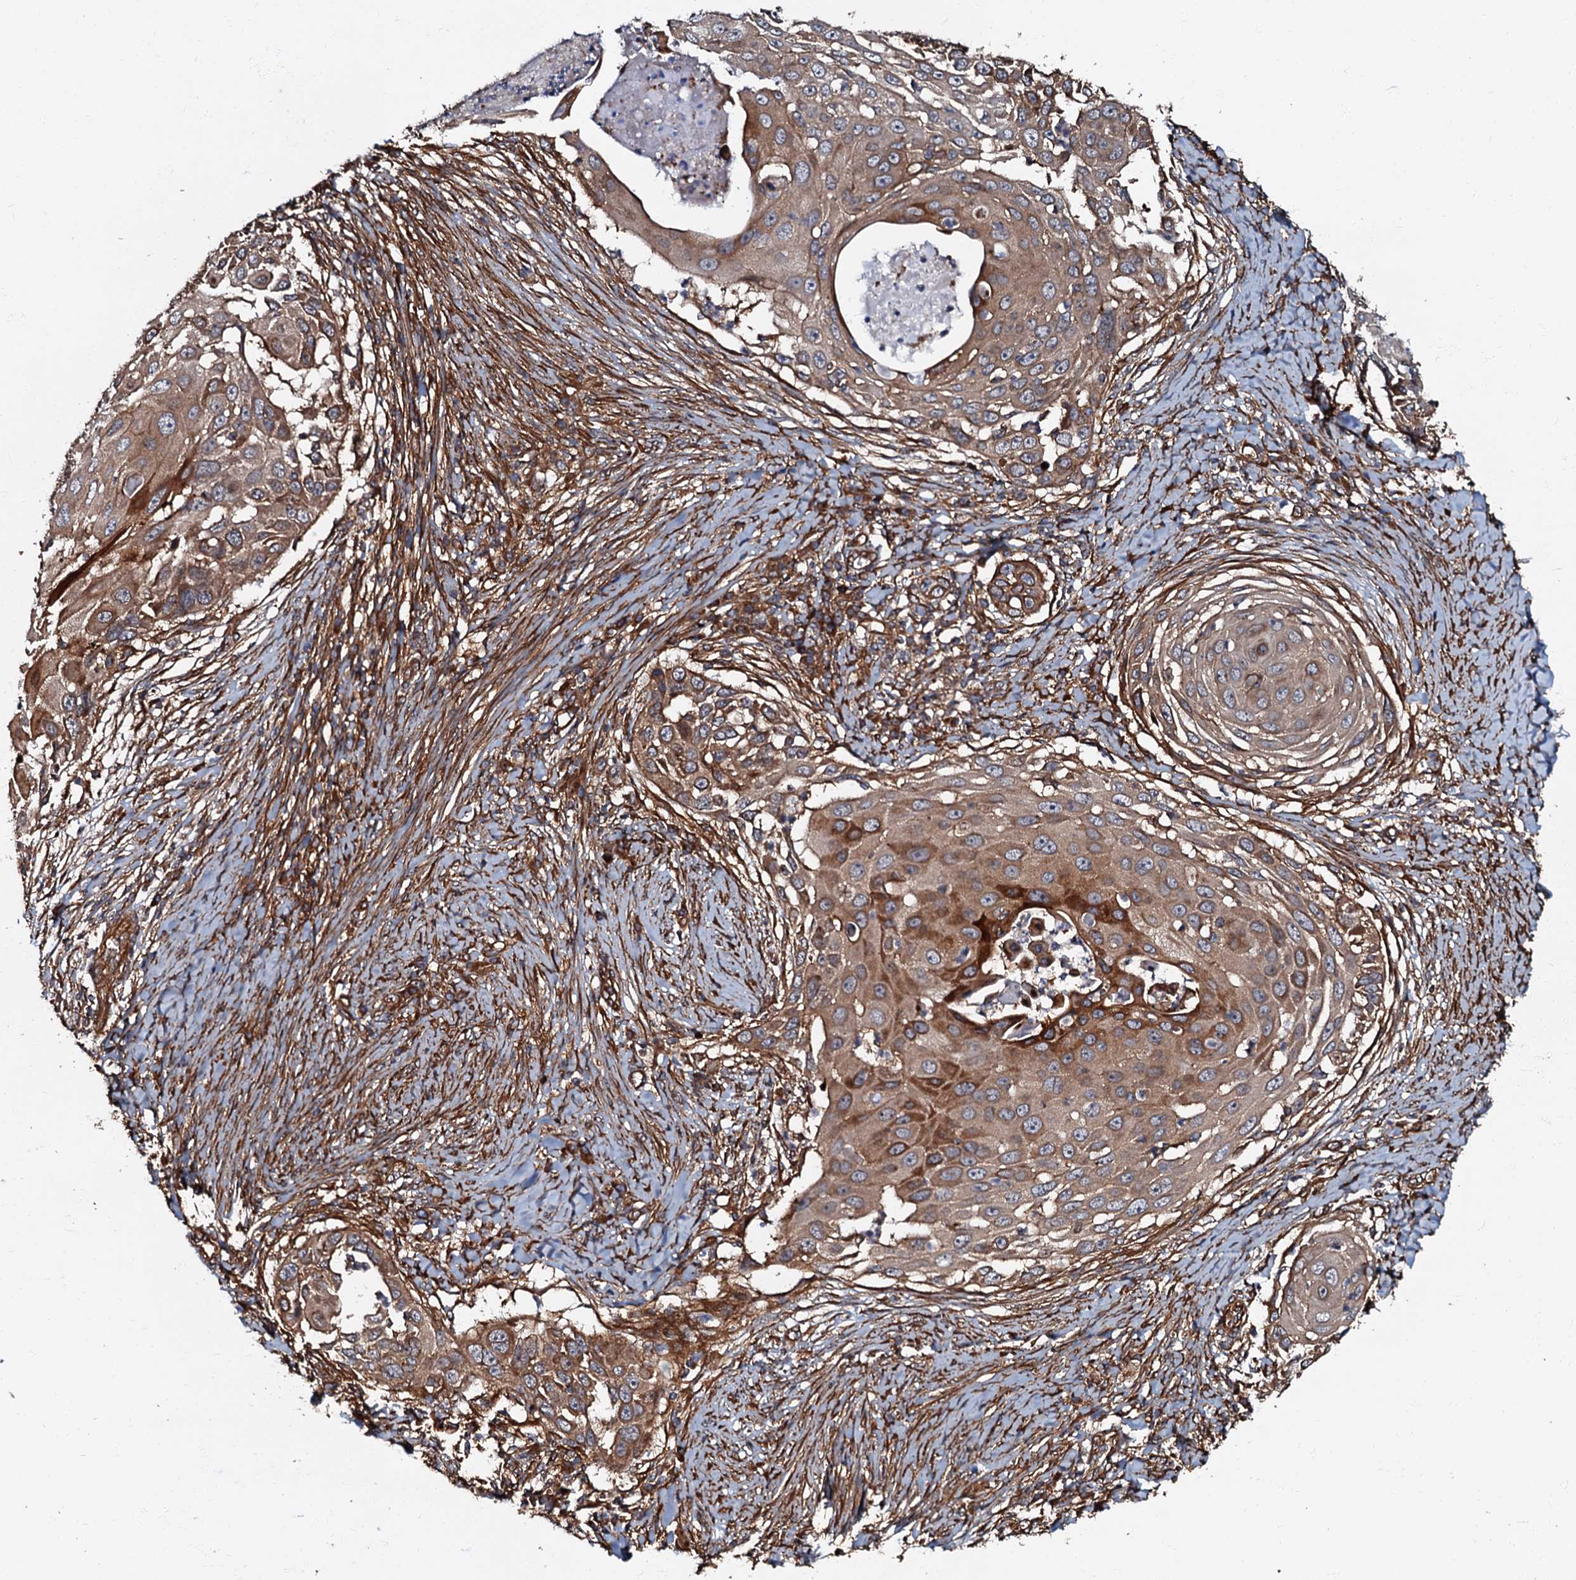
{"staining": {"intensity": "moderate", "quantity": ">75%", "location": "cytoplasmic/membranous"}, "tissue": "skin cancer", "cell_type": "Tumor cells", "image_type": "cancer", "snomed": [{"axis": "morphology", "description": "Squamous cell carcinoma, NOS"}, {"axis": "topography", "description": "Skin"}], "caption": "The photomicrograph exhibits immunohistochemical staining of squamous cell carcinoma (skin). There is moderate cytoplasmic/membranous expression is seen in about >75% of tumor cells.", "gene": "BLOC1S6", "patient": {"sex": "female", "age": 44}}